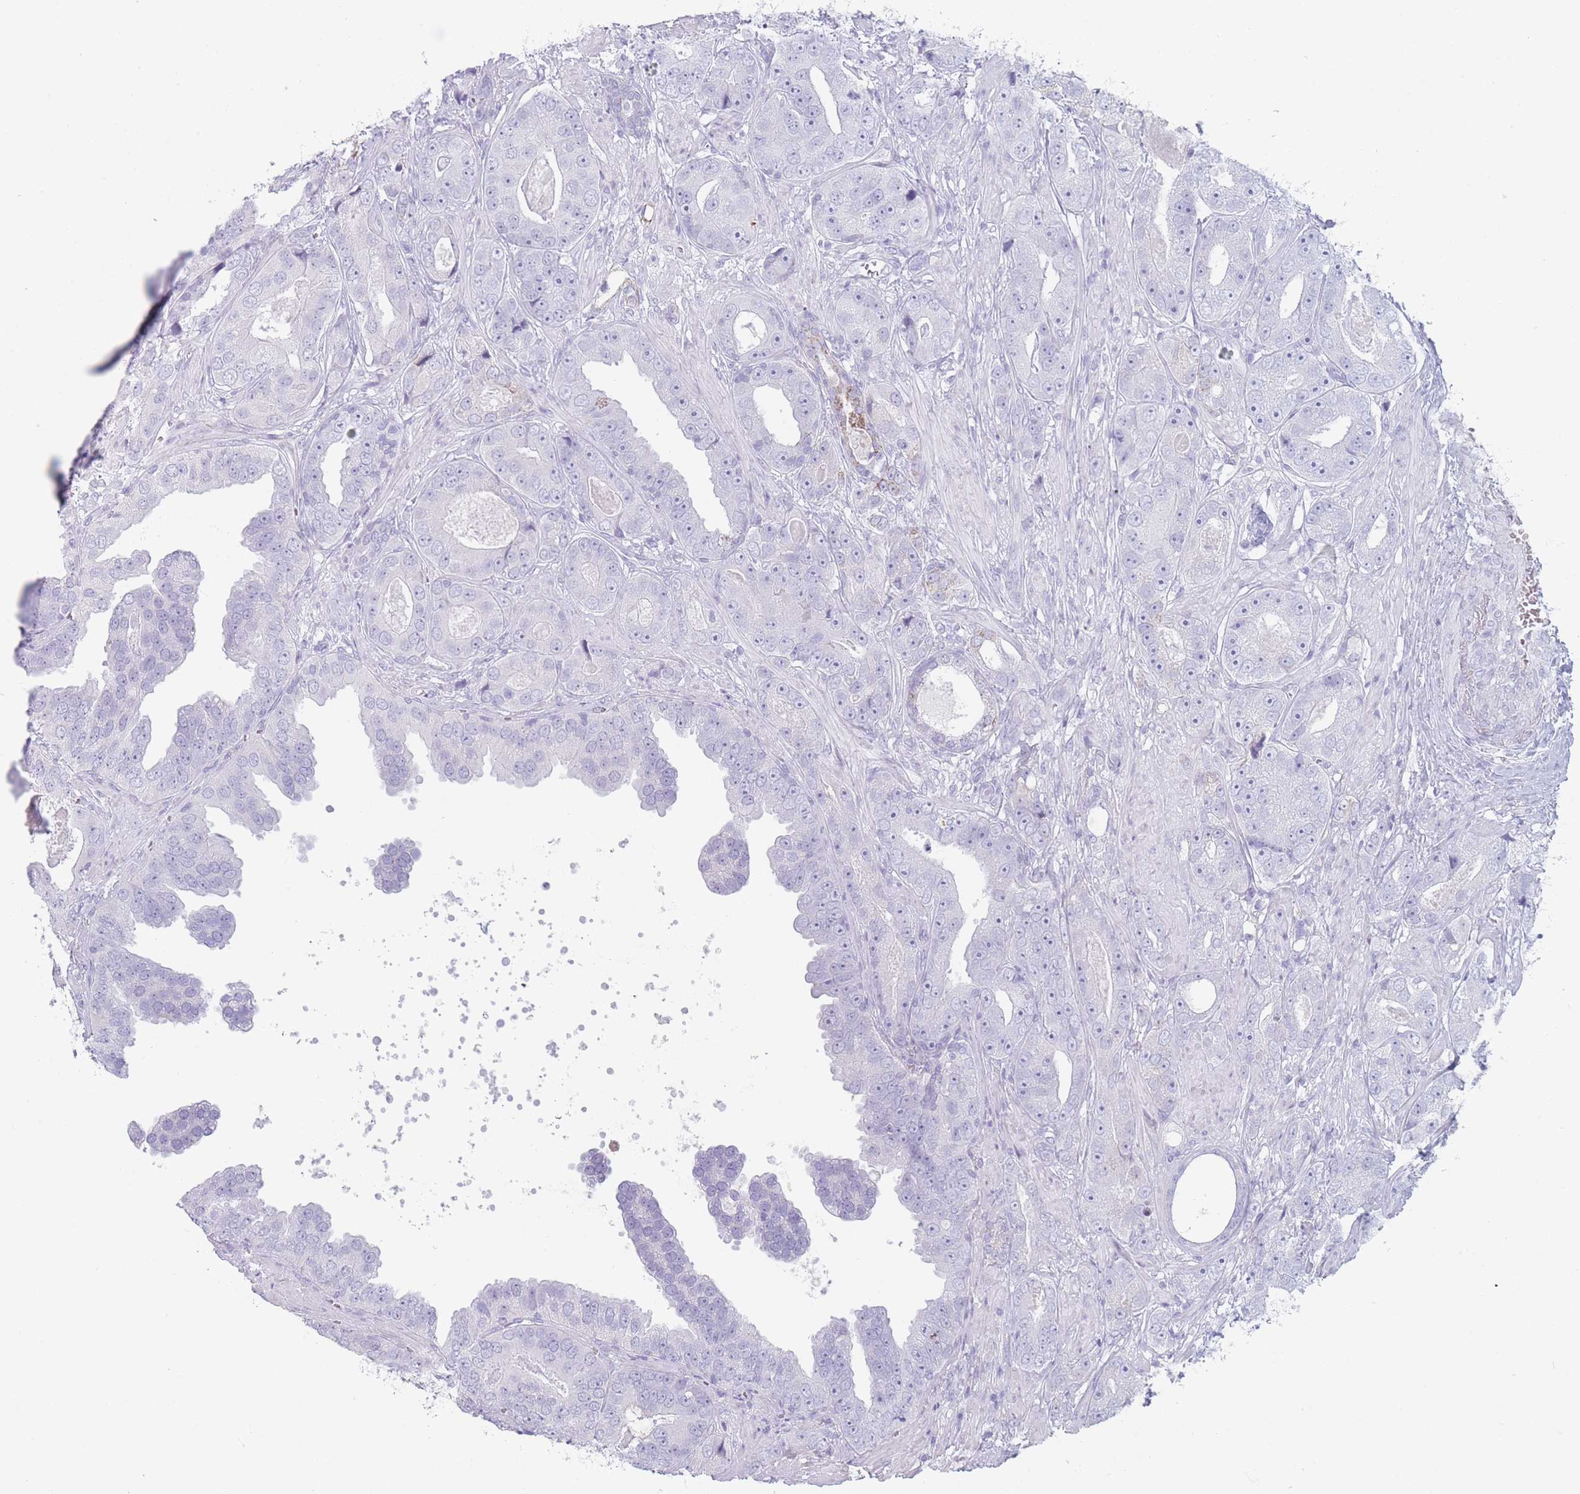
{"staining": {"intensity": "negative", "quantity": "none", "location": "none"}, "tissue": "prostate cancer", "cell_type": "Tumor cells", "image_type": "cancer", "snomed": [{"axis": "morphology", "description": "Adenocarcinoma, High grade"}, {"axis": "topography", "description": "Prostate"}], "caption": "Human prostate cancer stained for a protein using IHC shows no staining in tumor cells.", "gene": "GPR12", "patient": {"sex": "male", "age": 71}}